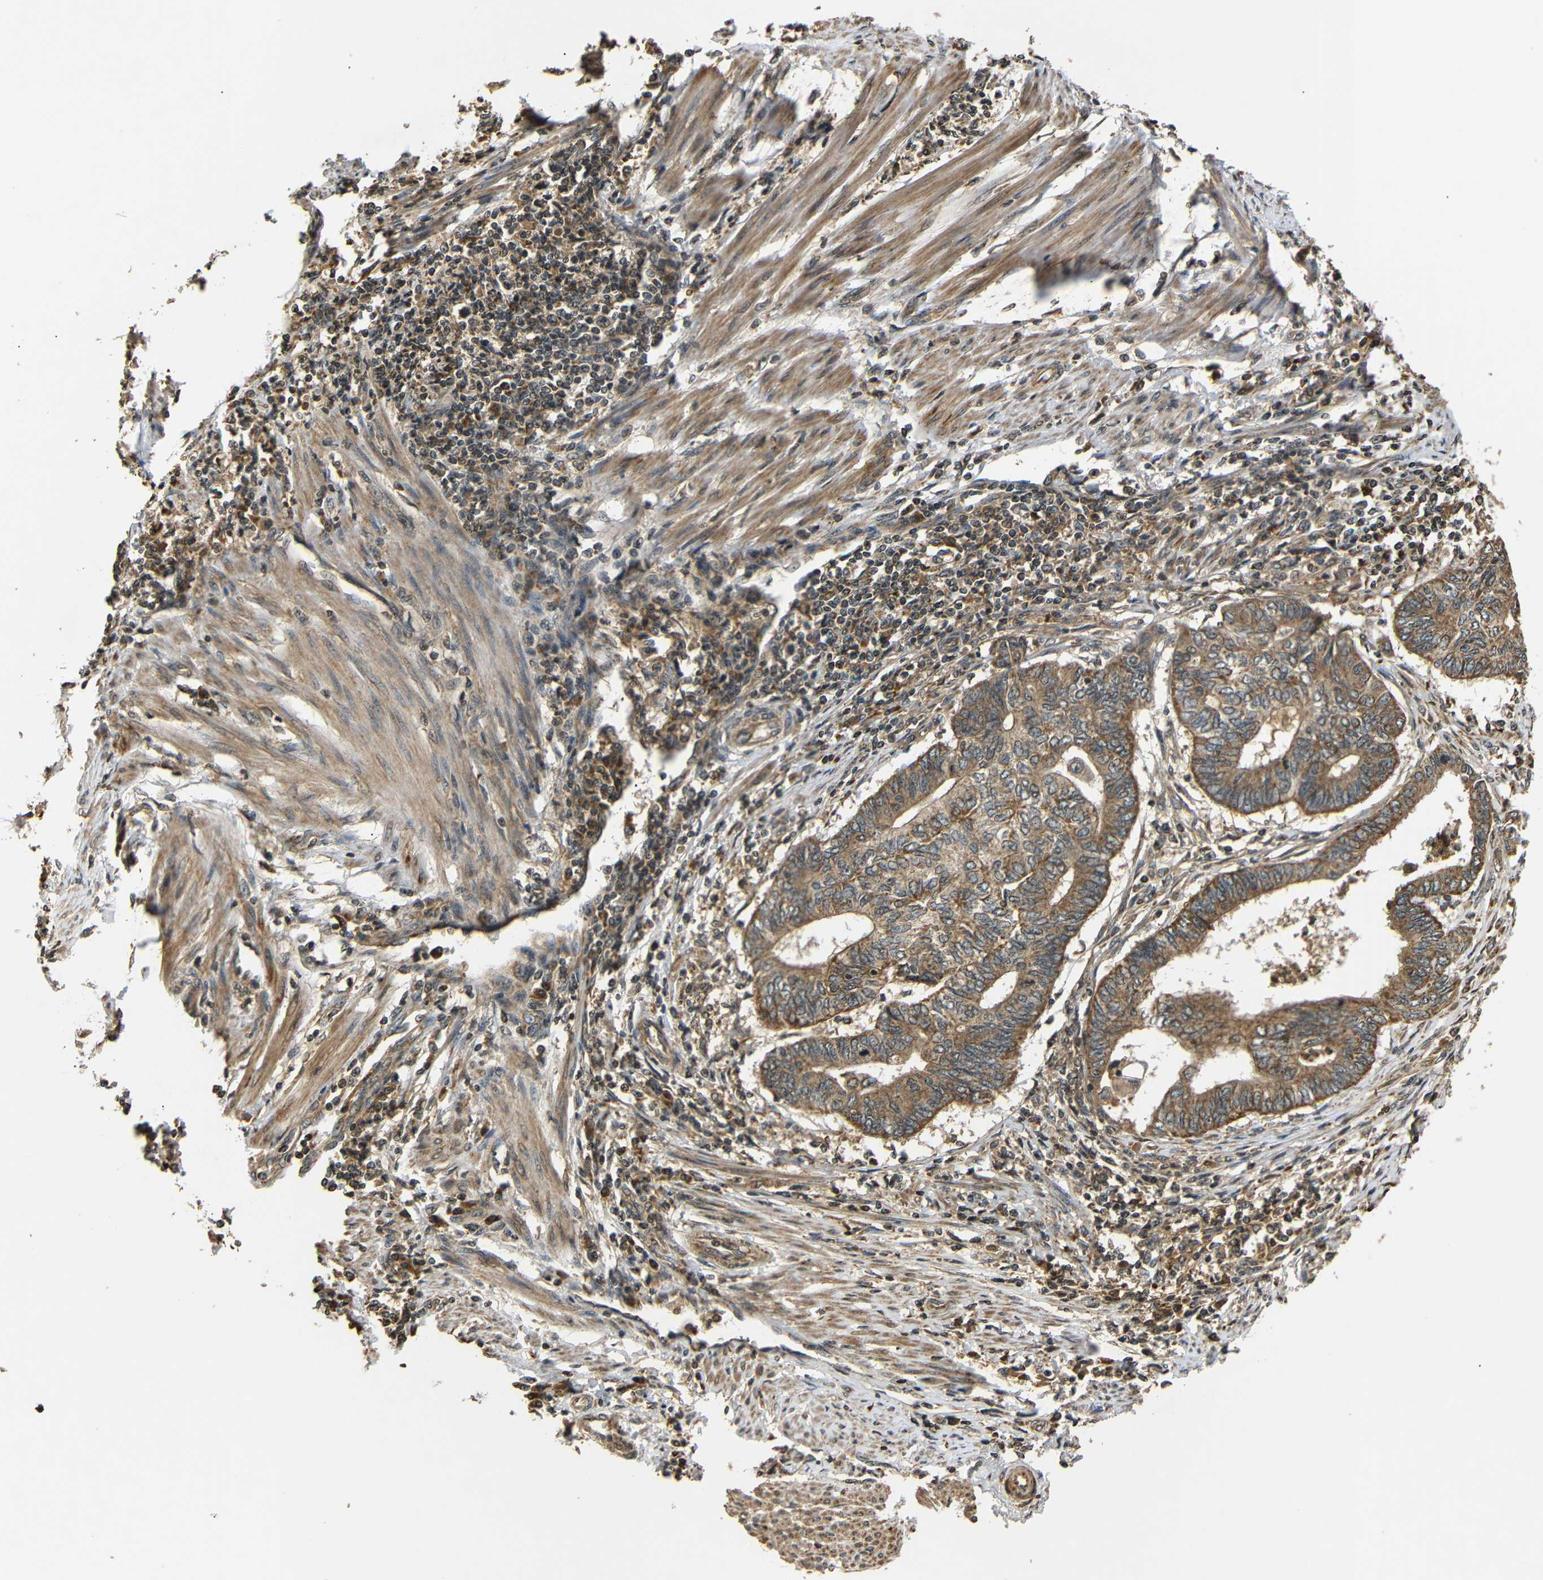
{"staining": {"intensity": "moderate", "quantity": ">75%", "location": "cytoplasmic/membranous"}, "tissue": "endometrial cancer", "cell_type": "Tumor cells", "image_type": "cancer", "snomed": [{"axis": "morphology", "description": "Adenocarcinoma, NOS"}, {"axis": "topography", "description": "Uterus"}, {"axis": "topography", "description": "Endometrium"}], "caption": "Brown immunohistochemical staining in endometrial cancer shows moderate cytoplasmic/membranous expression in approximately >75% of tumor cells. (IHC, brightfield microscopy, high magnification).", "gene": "TANK", "patient": {"sex": "female", "age": 70}}